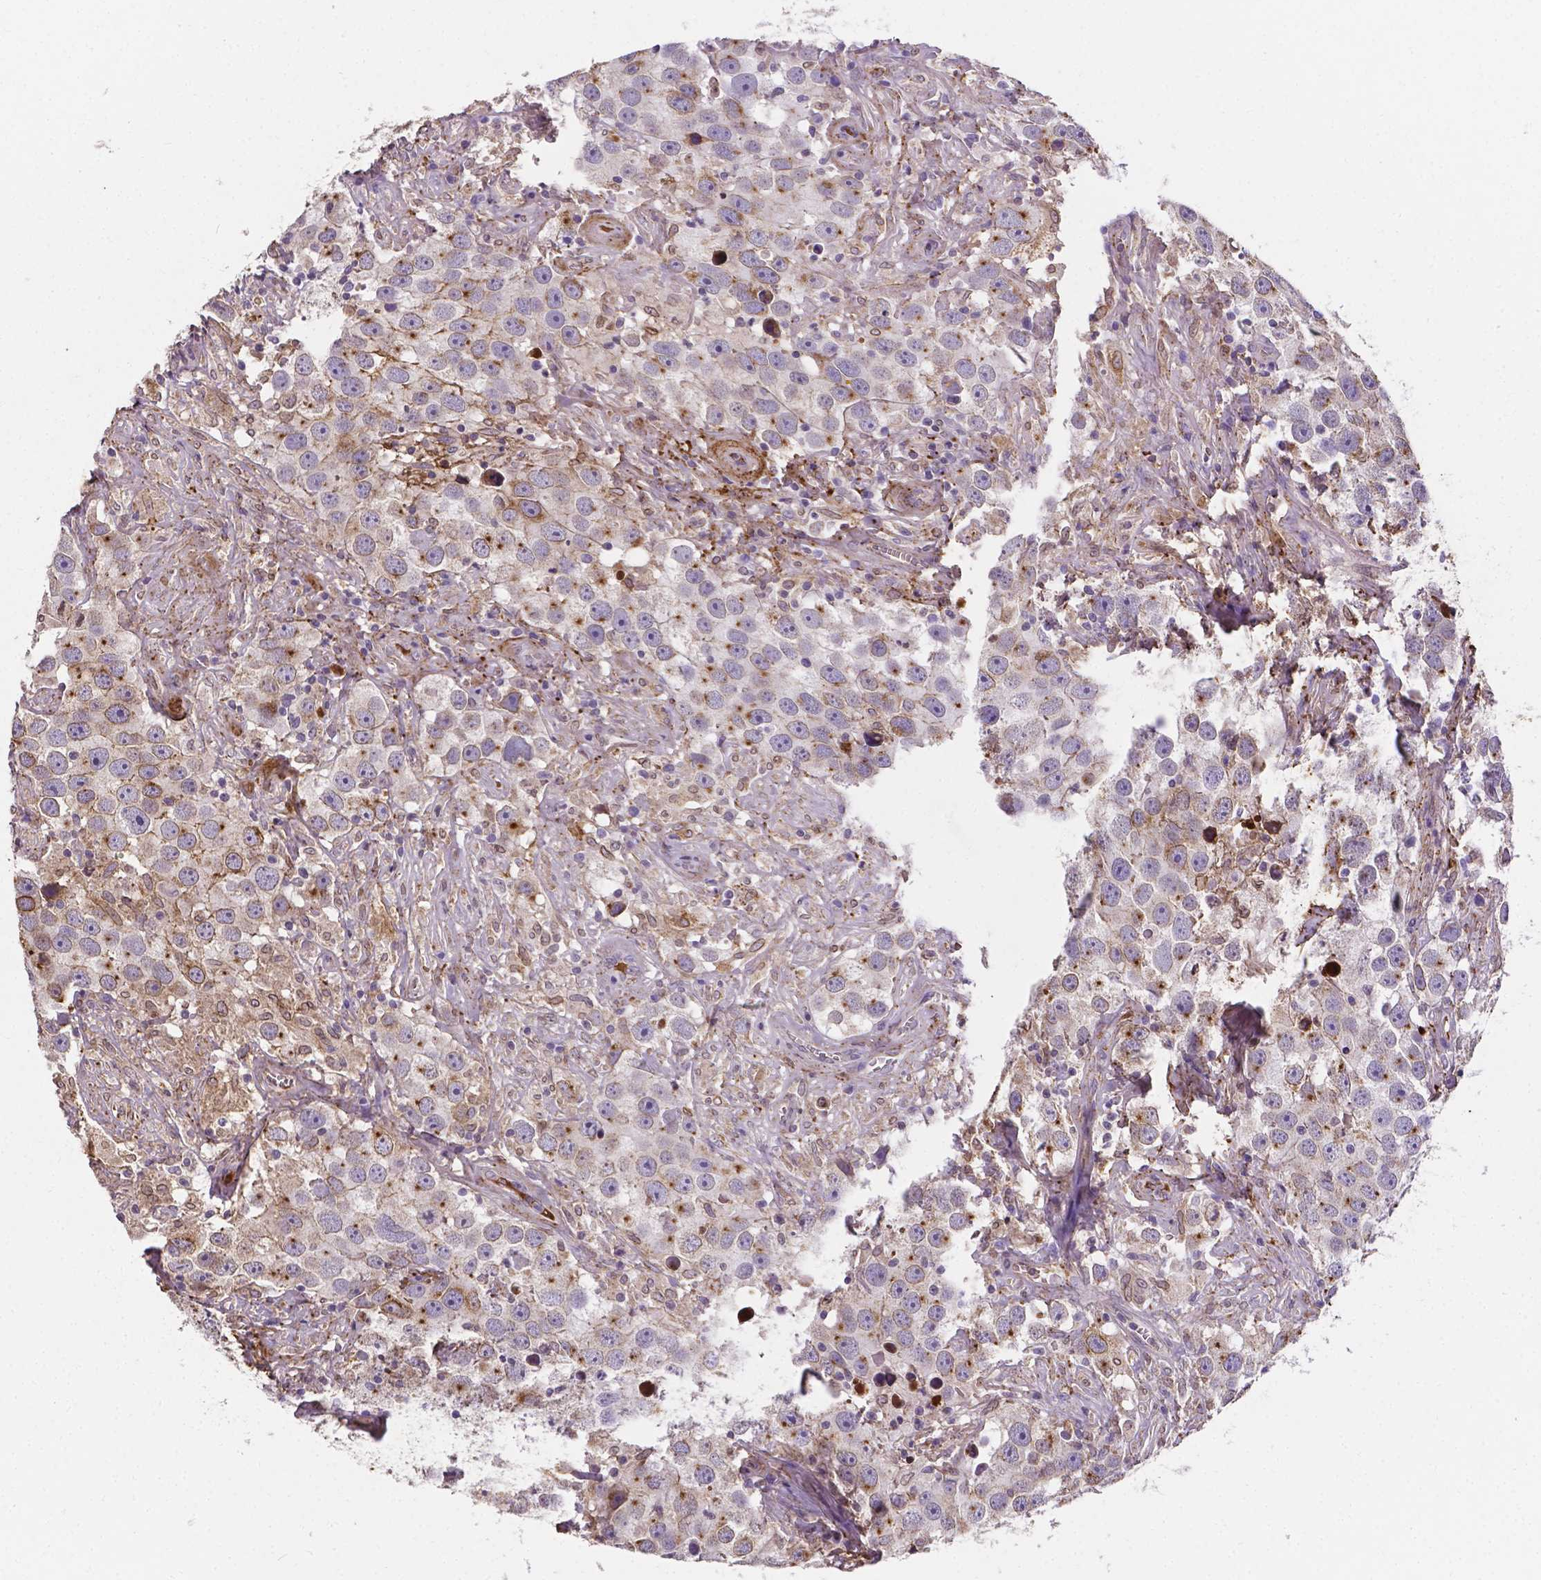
{"staining": {"intensity": "moderate", "quantity": ">75%", "location": "cytoplasmic/membranous"}, "tissue": "testis cancer", "cell_type": "Tumor cells", "image_type": "cancer", "snomed": [{"axis": "morphology", "description": "Seminoma, NOS"}, {"axis": "topography", "description": "Testis"}], "caption": "This is a histology image of immunohistochemistry staining of seminoma (testis), which shows moderate positivity in the cytoplasmic/membranous of tumor cells.", "gene": "APOE", "patient": {"sex": "male", "age": 49}}